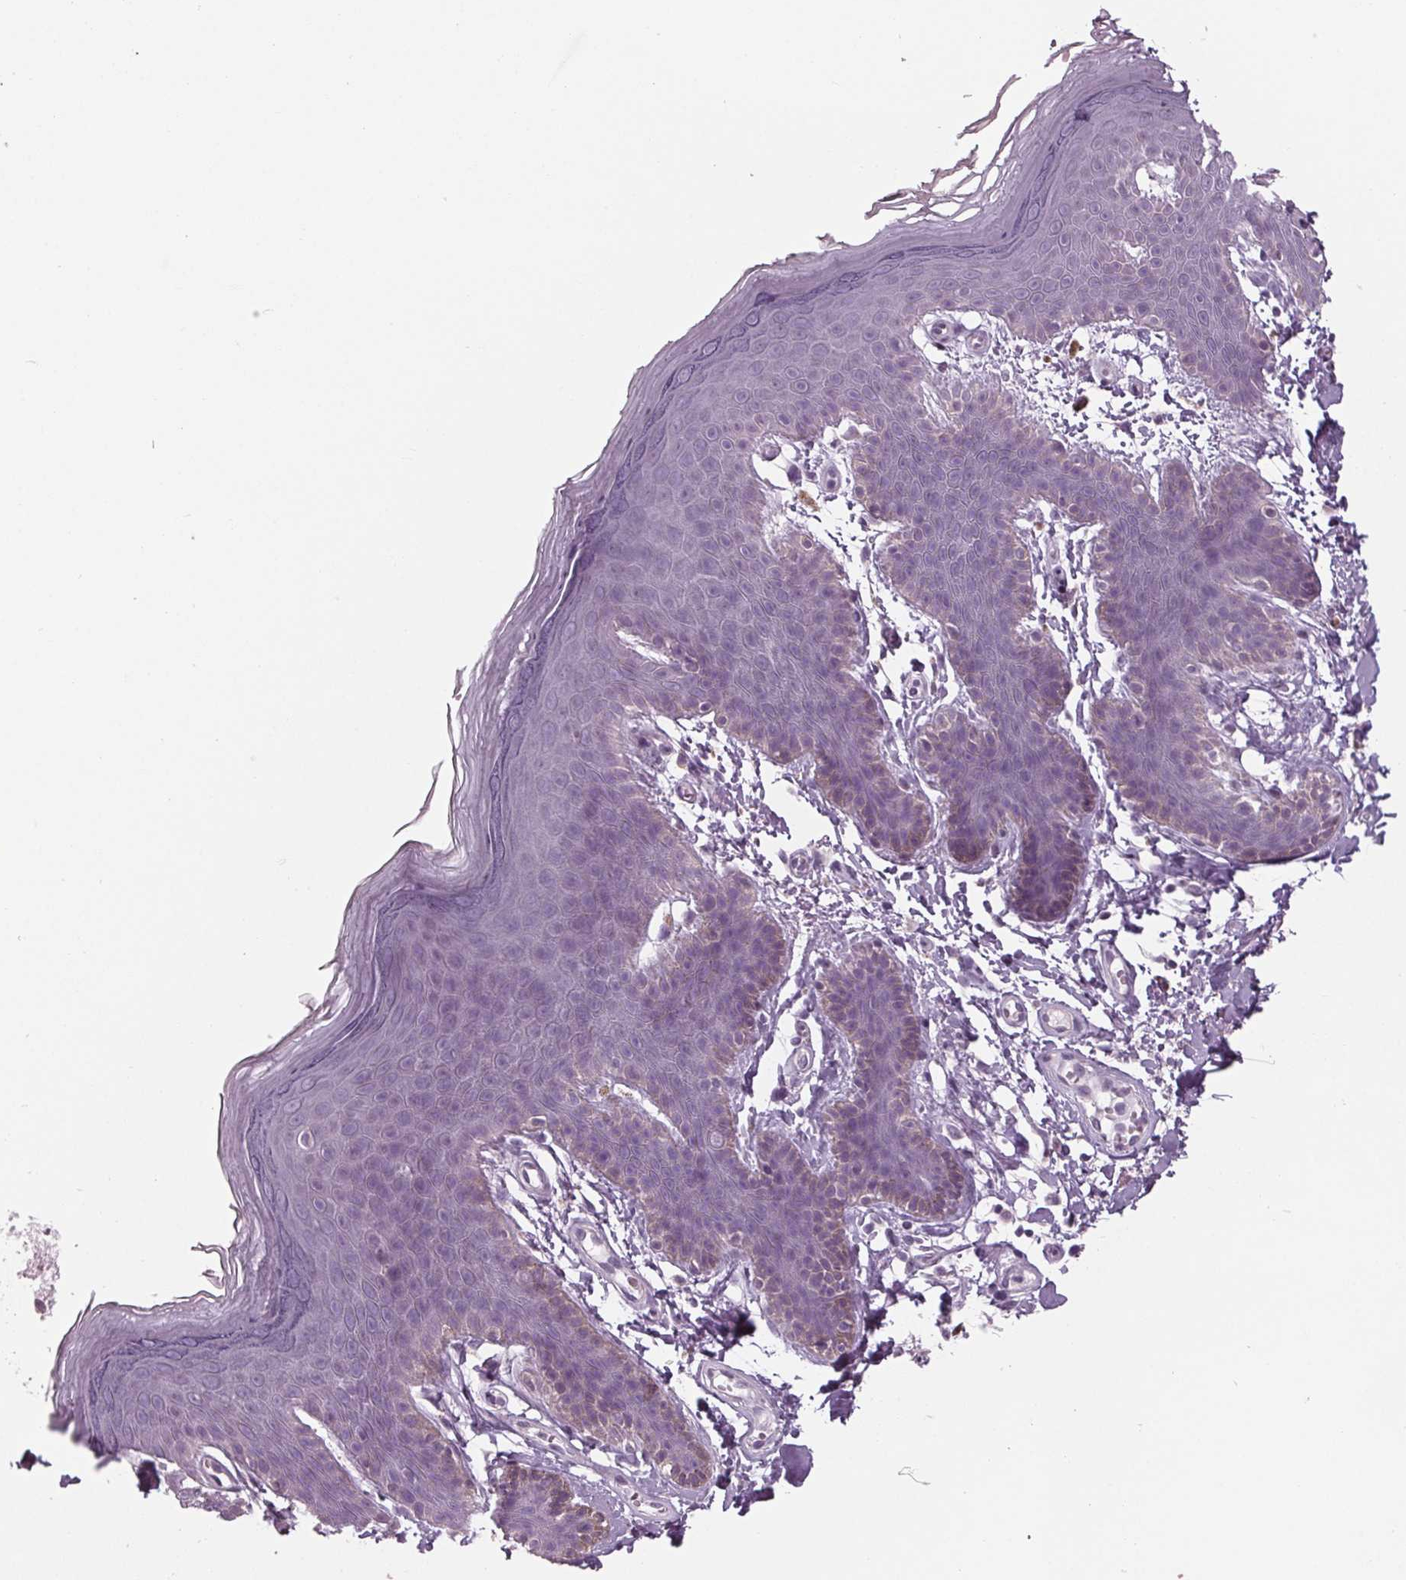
{"staining": {"intensity": "negative", "quantity": "none", "location": "none"}, "tissue": "skin", "cell_type": "Epidermal cells", "image_type": "normal", "snomed": [{"axis": "morphology", "description": "Normal tissue, NOS"}, {"axis": "topography", "description": "Anal"}], "caption": "There is no significant staining in epidermal cells of skin. (Brightfield microscopy of DAB immunohistochemistry (IHC) at high magnification).", "gene": "TNNC2", "patient": {"sex": "male", "age": 53}}